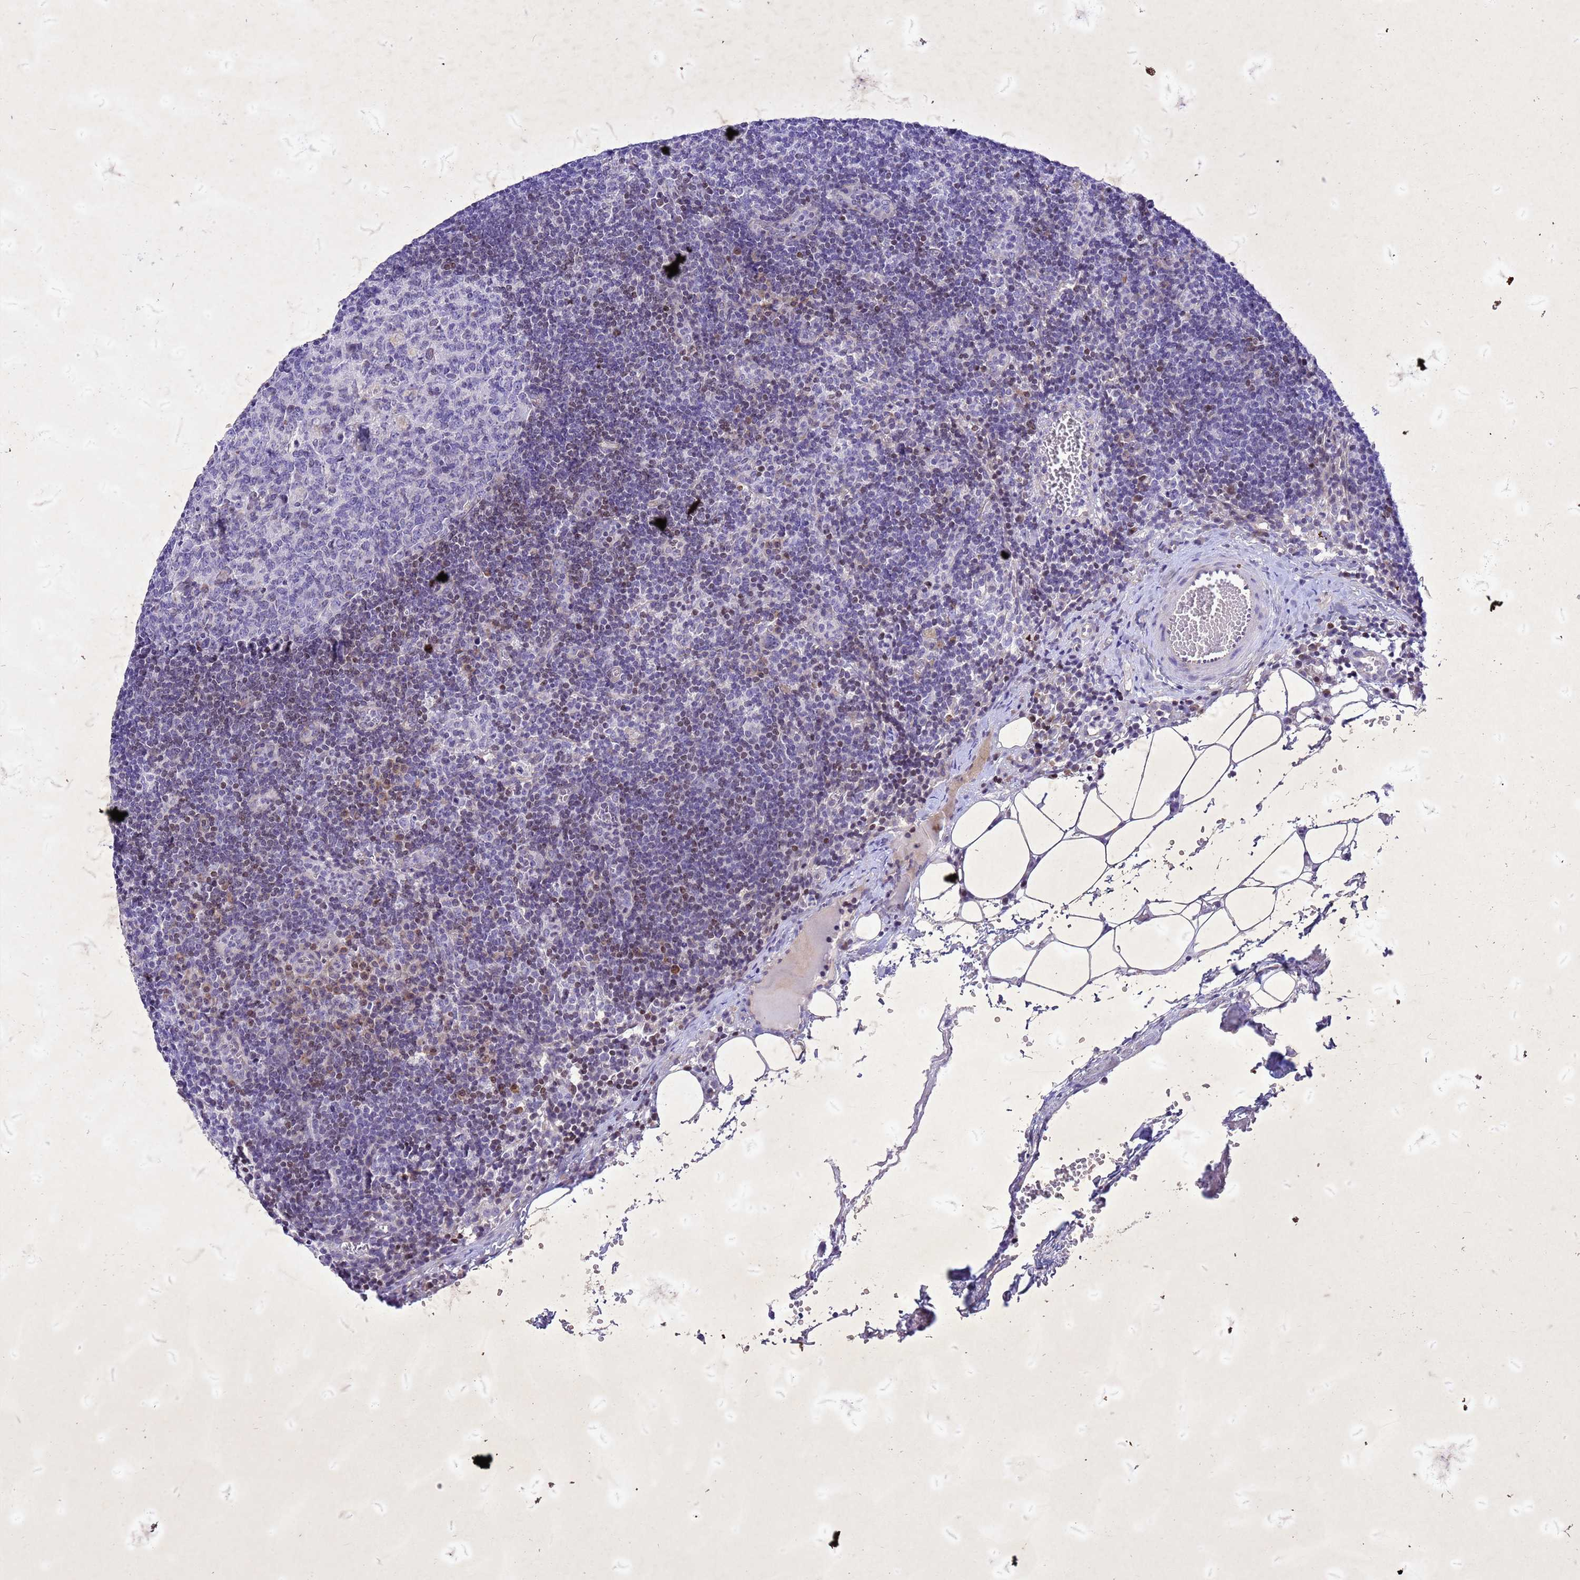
{"staining": {"intensity": "negative", "quantity": "none", "location": "none"}, "tissue": "lymph node", "cell_type": "Germinal center cells", "image_type": "normal", "snomed": [{"axis": "morphology", "description": "Normal tissue, NOS"}, {"axis": "topography", "description": "Lymph node"}], "caption": "Micrograph shows no protein expression in germinal center cells of normal lymph node.", "gene": "COPS9", "patient": {"sex": "female", "age": 27}}